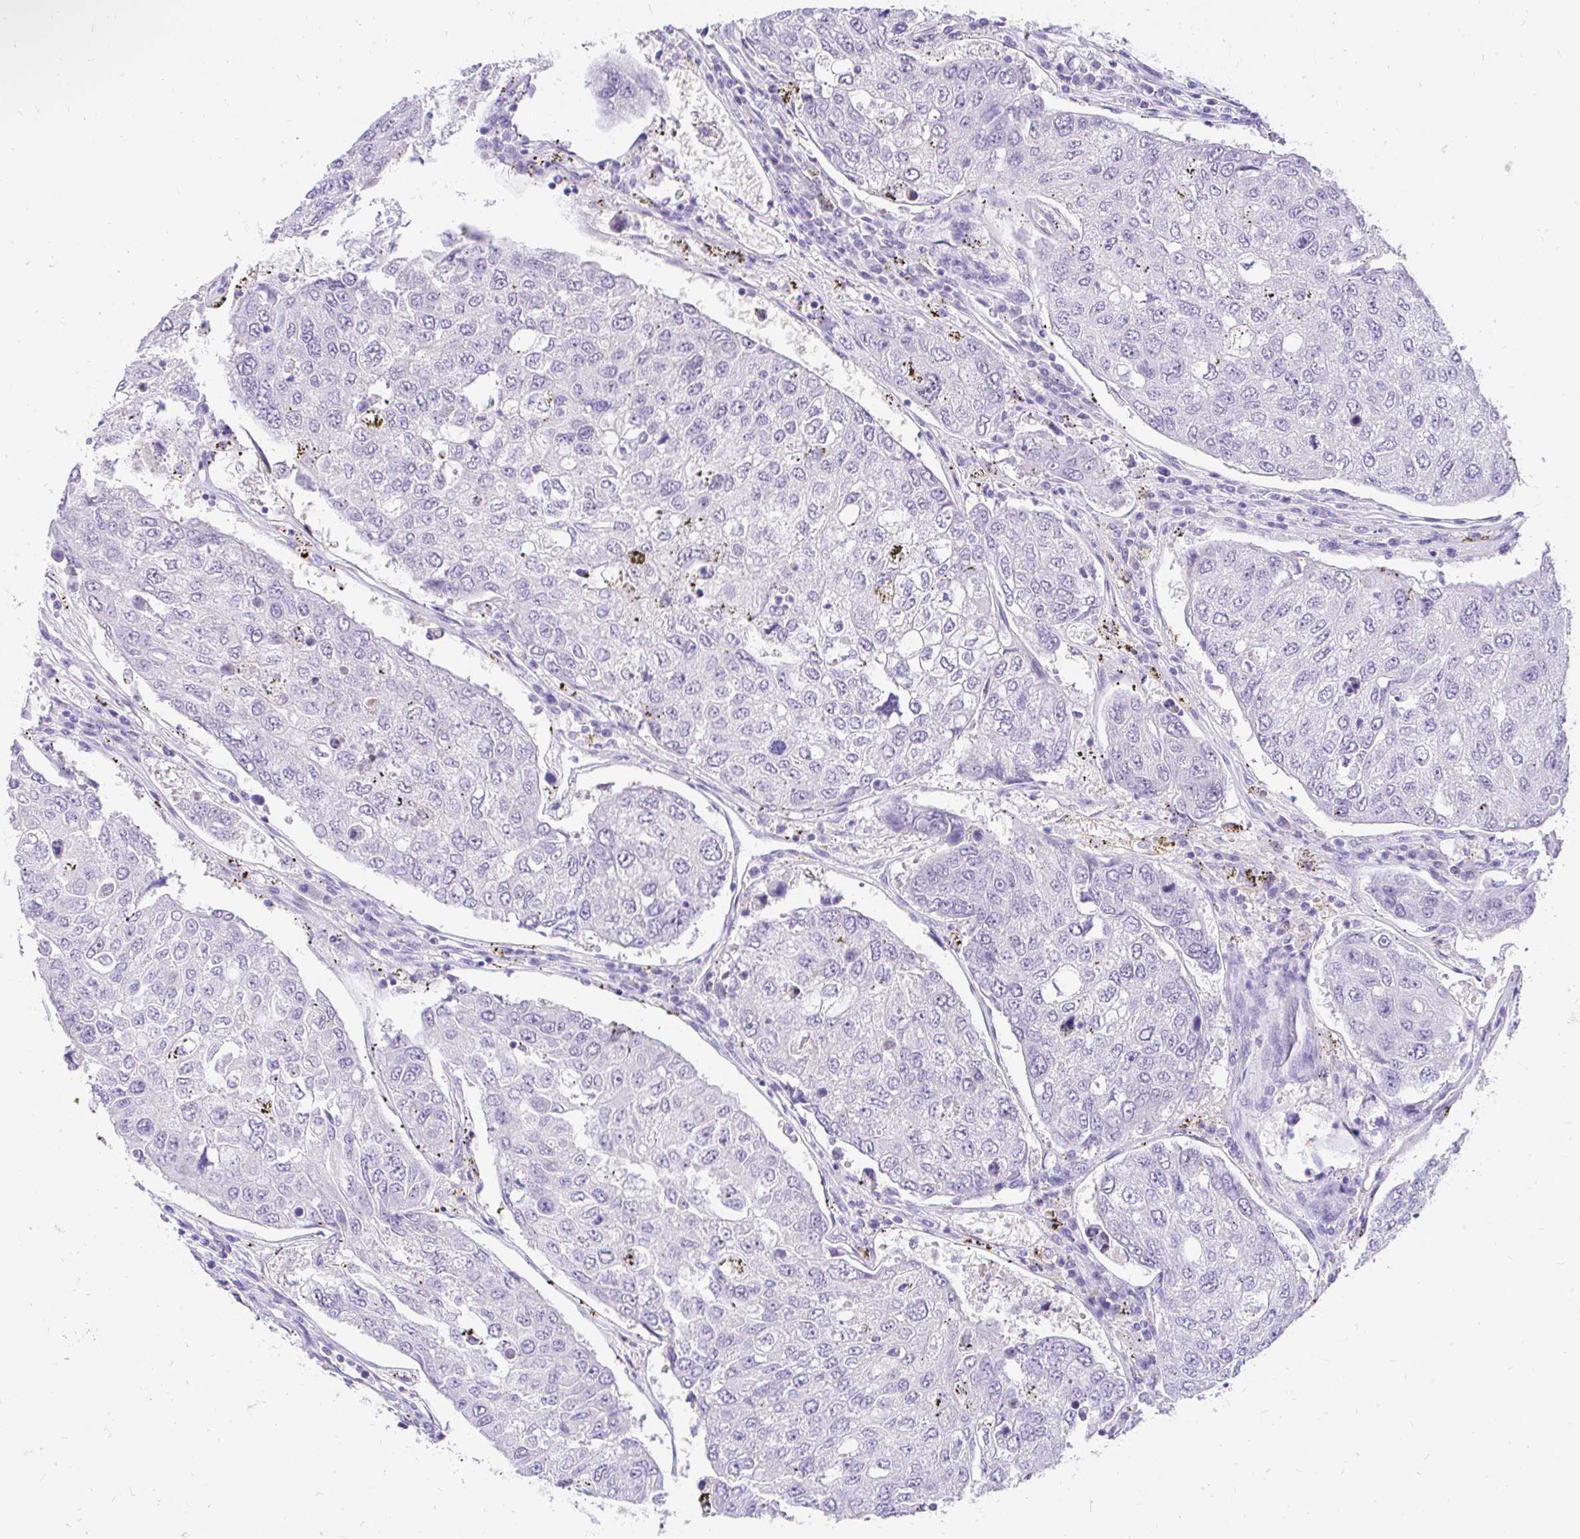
{"staining": {"intensity": "negative", "quantity": "none", "location": "none"}, "tissue": "urothelial cancer", "cell_type": "Tumor cells", "image_type": "cancer", "snomed": [{"axis": "morphology", "description": "Urothelial carcinoma, High grade"}, {"axis": "topography", "description": "Lymph node"}, {"axis": "topography", "description": "Urinary bladder"}], "caption": "High power microscopy image of an IHC histopathology image of urothelial cancer, revealing no significant staining in tumor cells.", "gene": "FATE1", "patient": {"sex": "male", "age": 51}}